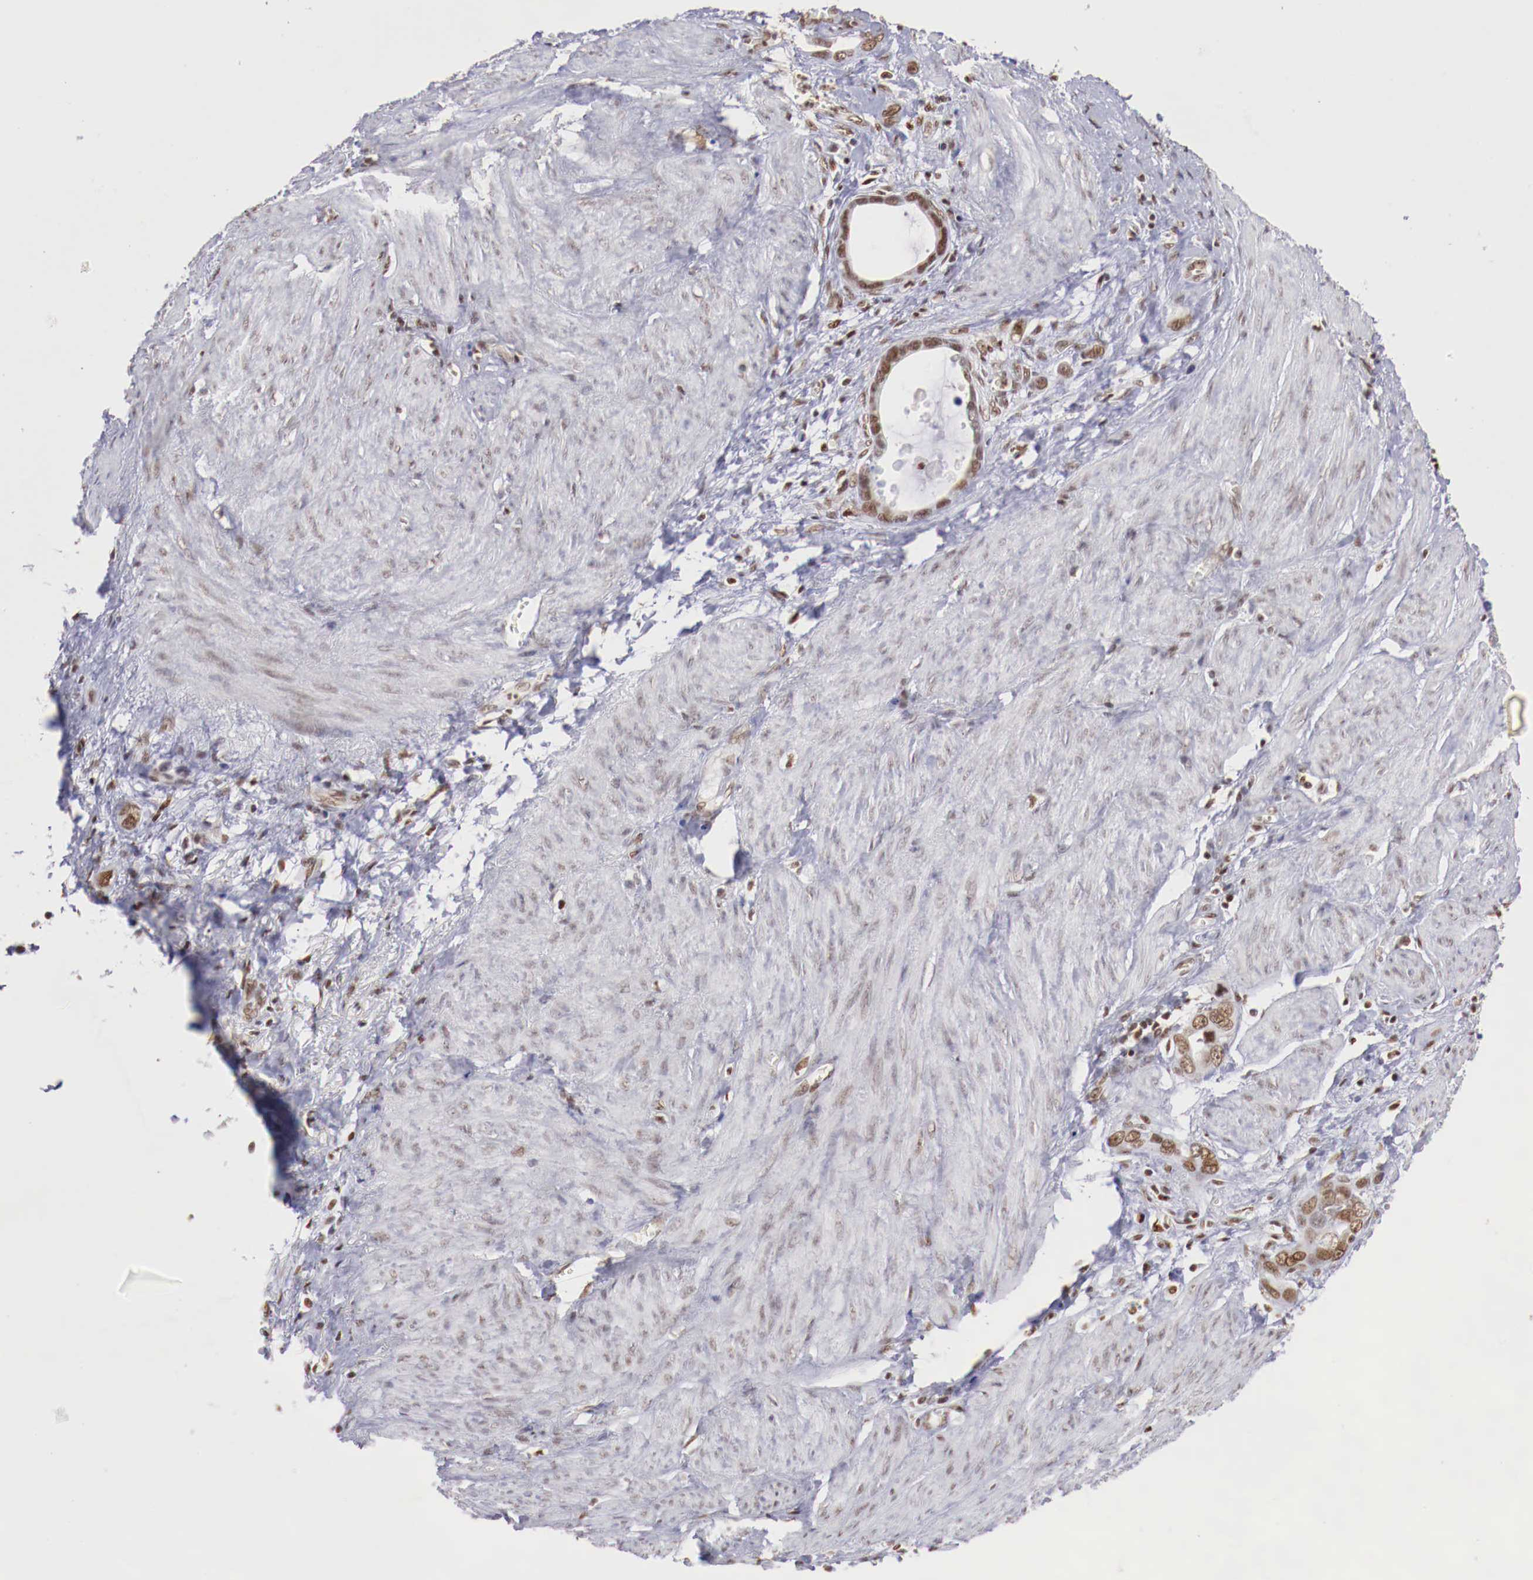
{"staining": {"intensity": "moderate", "quantity": ">75%", "location": "nuclear"}, "tissue": "stomach cancer", "cell_type": "Tumor cells", "image_type": "cancer", "snomed": [{"axis": "morphology", "description": "Adenocarcinoma, NOS"}, {"axis": "topography", "description": "Stomach"}], "caption": "Immunohistochemistry (IHC) micrograph of stomach cancer (adenocarcinoma) stained for a protein (brown), which reveals medium levels of moderate nuclear expression in about >75% of tumor cells.", "gene": "MAX", "patient": {"sex": "male", "age": 78}}